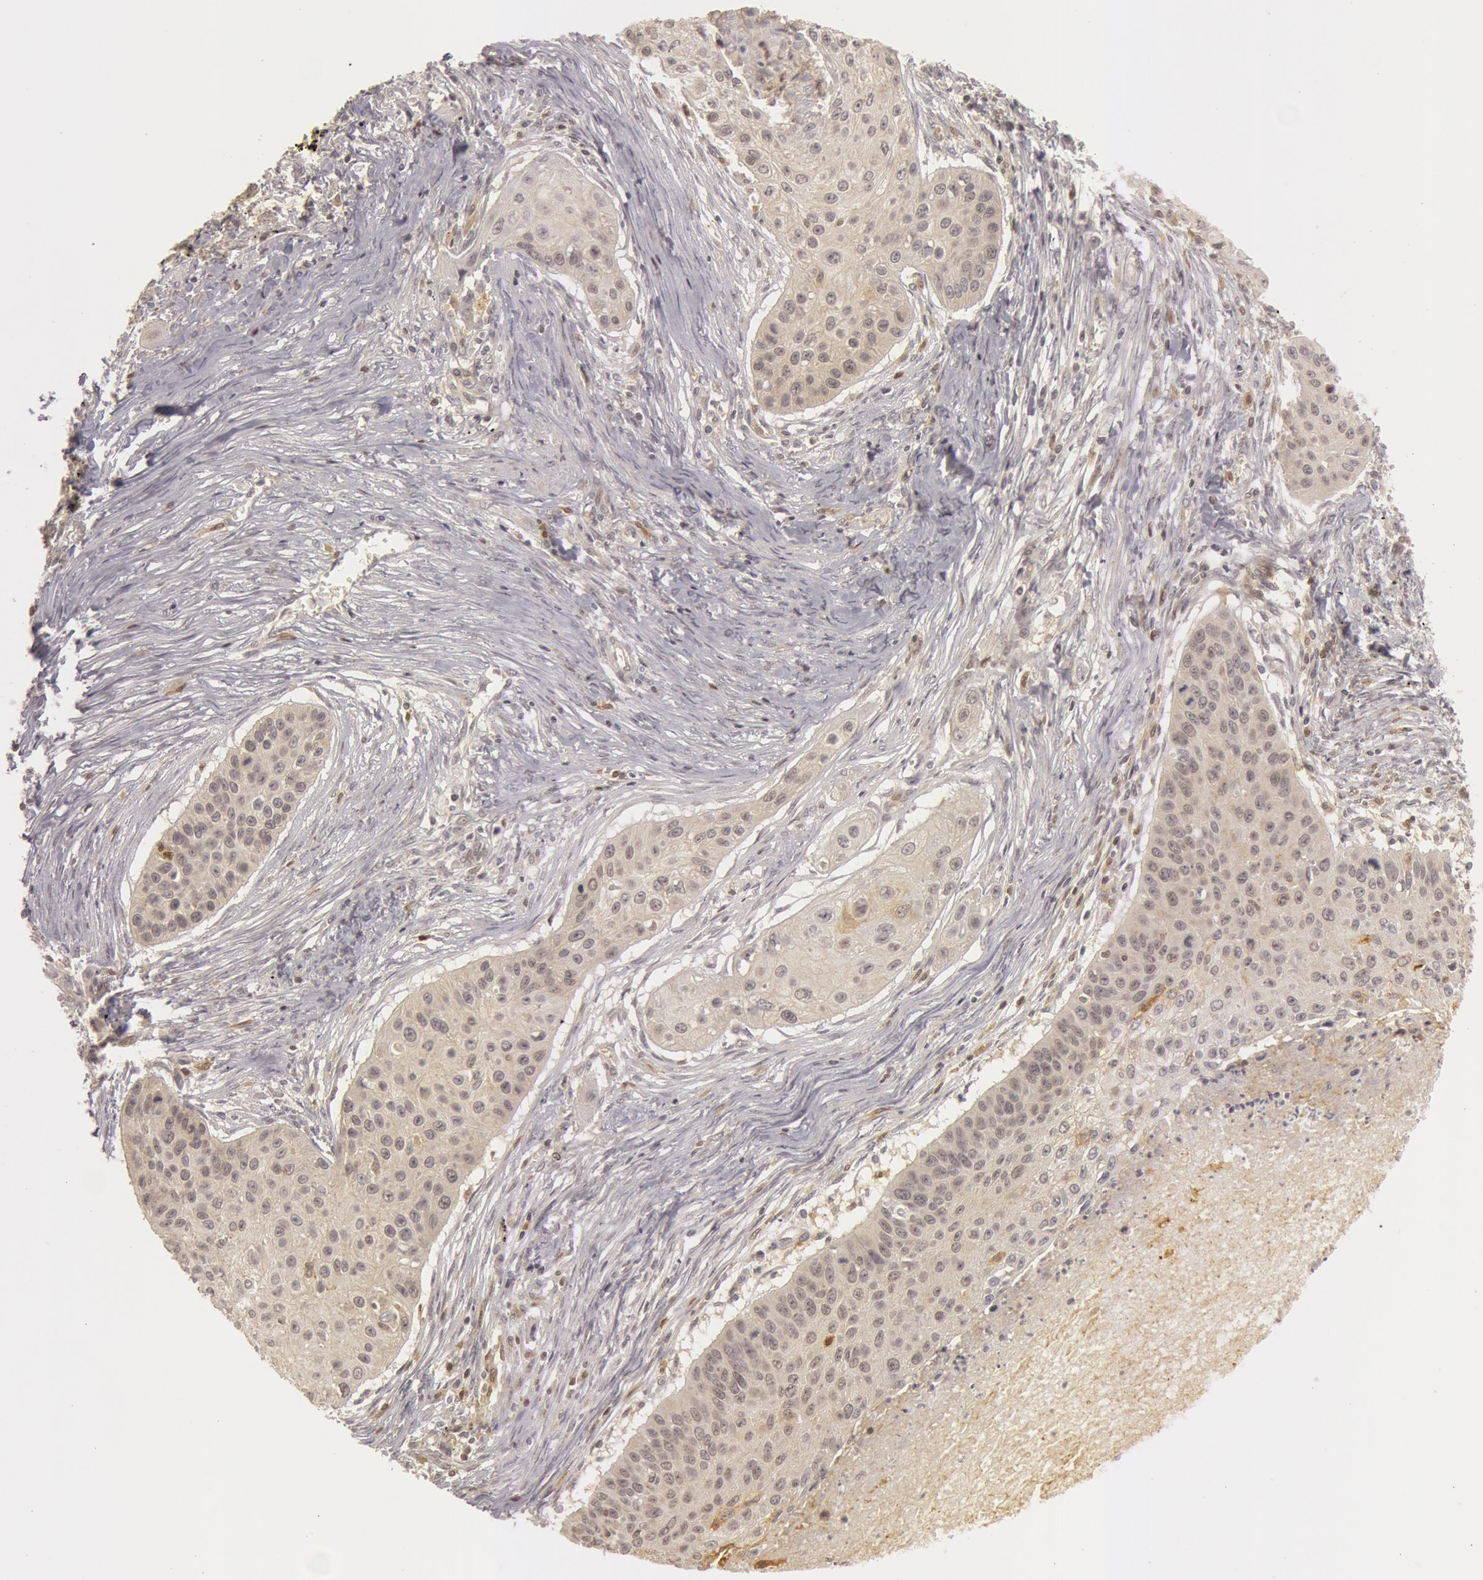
{"staining": {"intensity": "weak", "quantity": ">75%", "location": "nuclear"}, "tissue": "lung cancer", "cell_type": "Tumor cells", "image_type": "cancer", "snomed": [{"axis": "morphology", "description": "Squamous cell carcinoma, NOS"}, {"axis": "topography", "description": "Lung"}], "caption": "Weak nuclear positivity for a protein is present in approximately >75% of tumor cells of lung cancer using immunohistochemistry (IHC).", "gene": "OASL", "patient": {"sex": "male", "age": 71}}